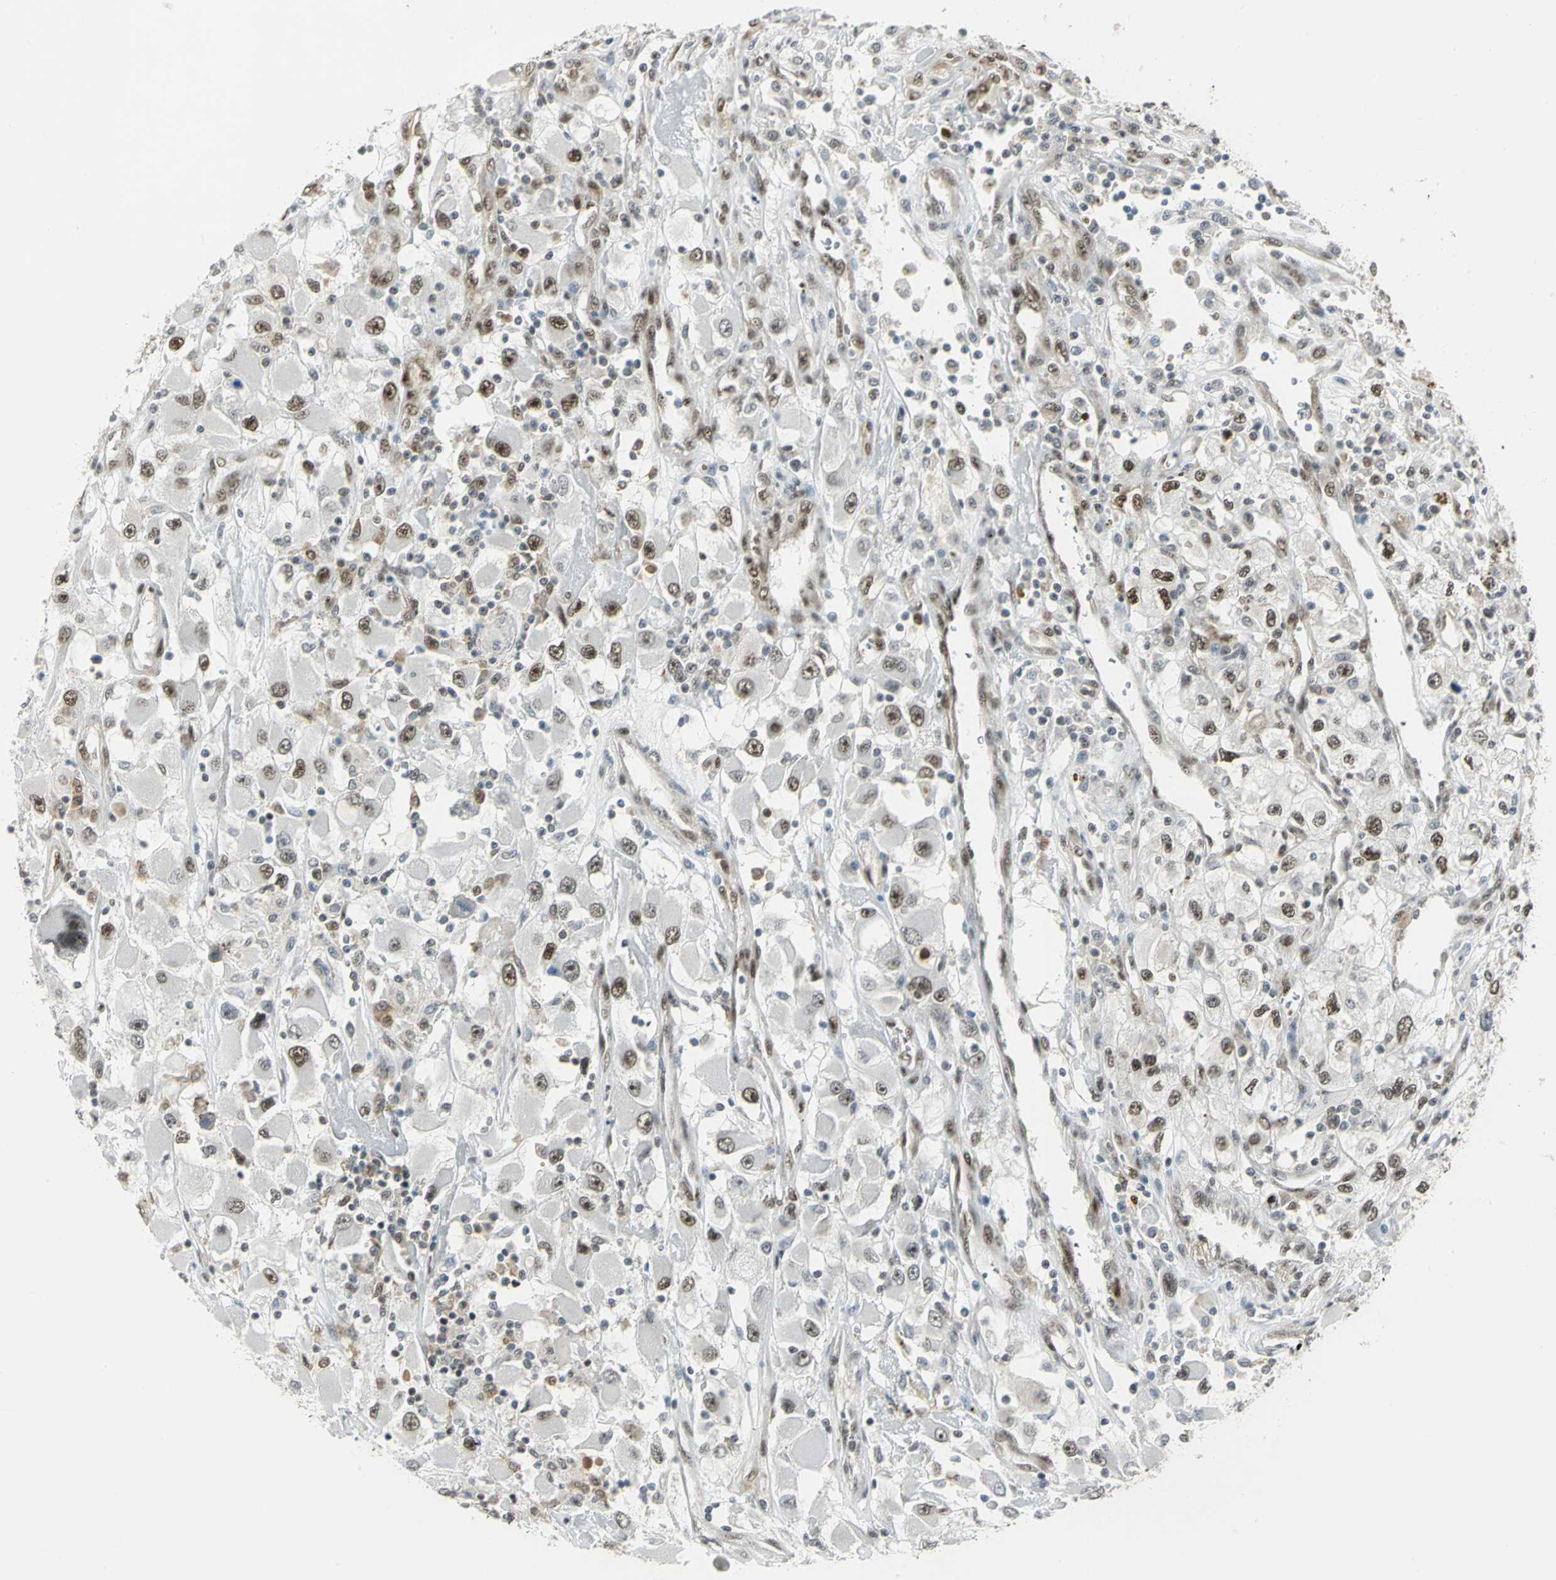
{"staining": {"intensity": "weak", "quantity": "25%-75%", "location": "nuclear"}, "tissue": "renal cancer", "cell_type": "Tumor cells", "image_type": "cancer", "snomed": [{"axis": "morphology", "description": "Adenocarcinoma, NOS"}, {"axis": "topography", "description": "Kidney"}], "caption": "Immunohistochemistry image of human adenocarcinoma (renal) stained for a protein (brown), which displays low levels of weak nuclear staining in approximately 25%-75% of tumor cells.", "gene": "DDX5", "patient": {"sex": "female", "age": 52}}